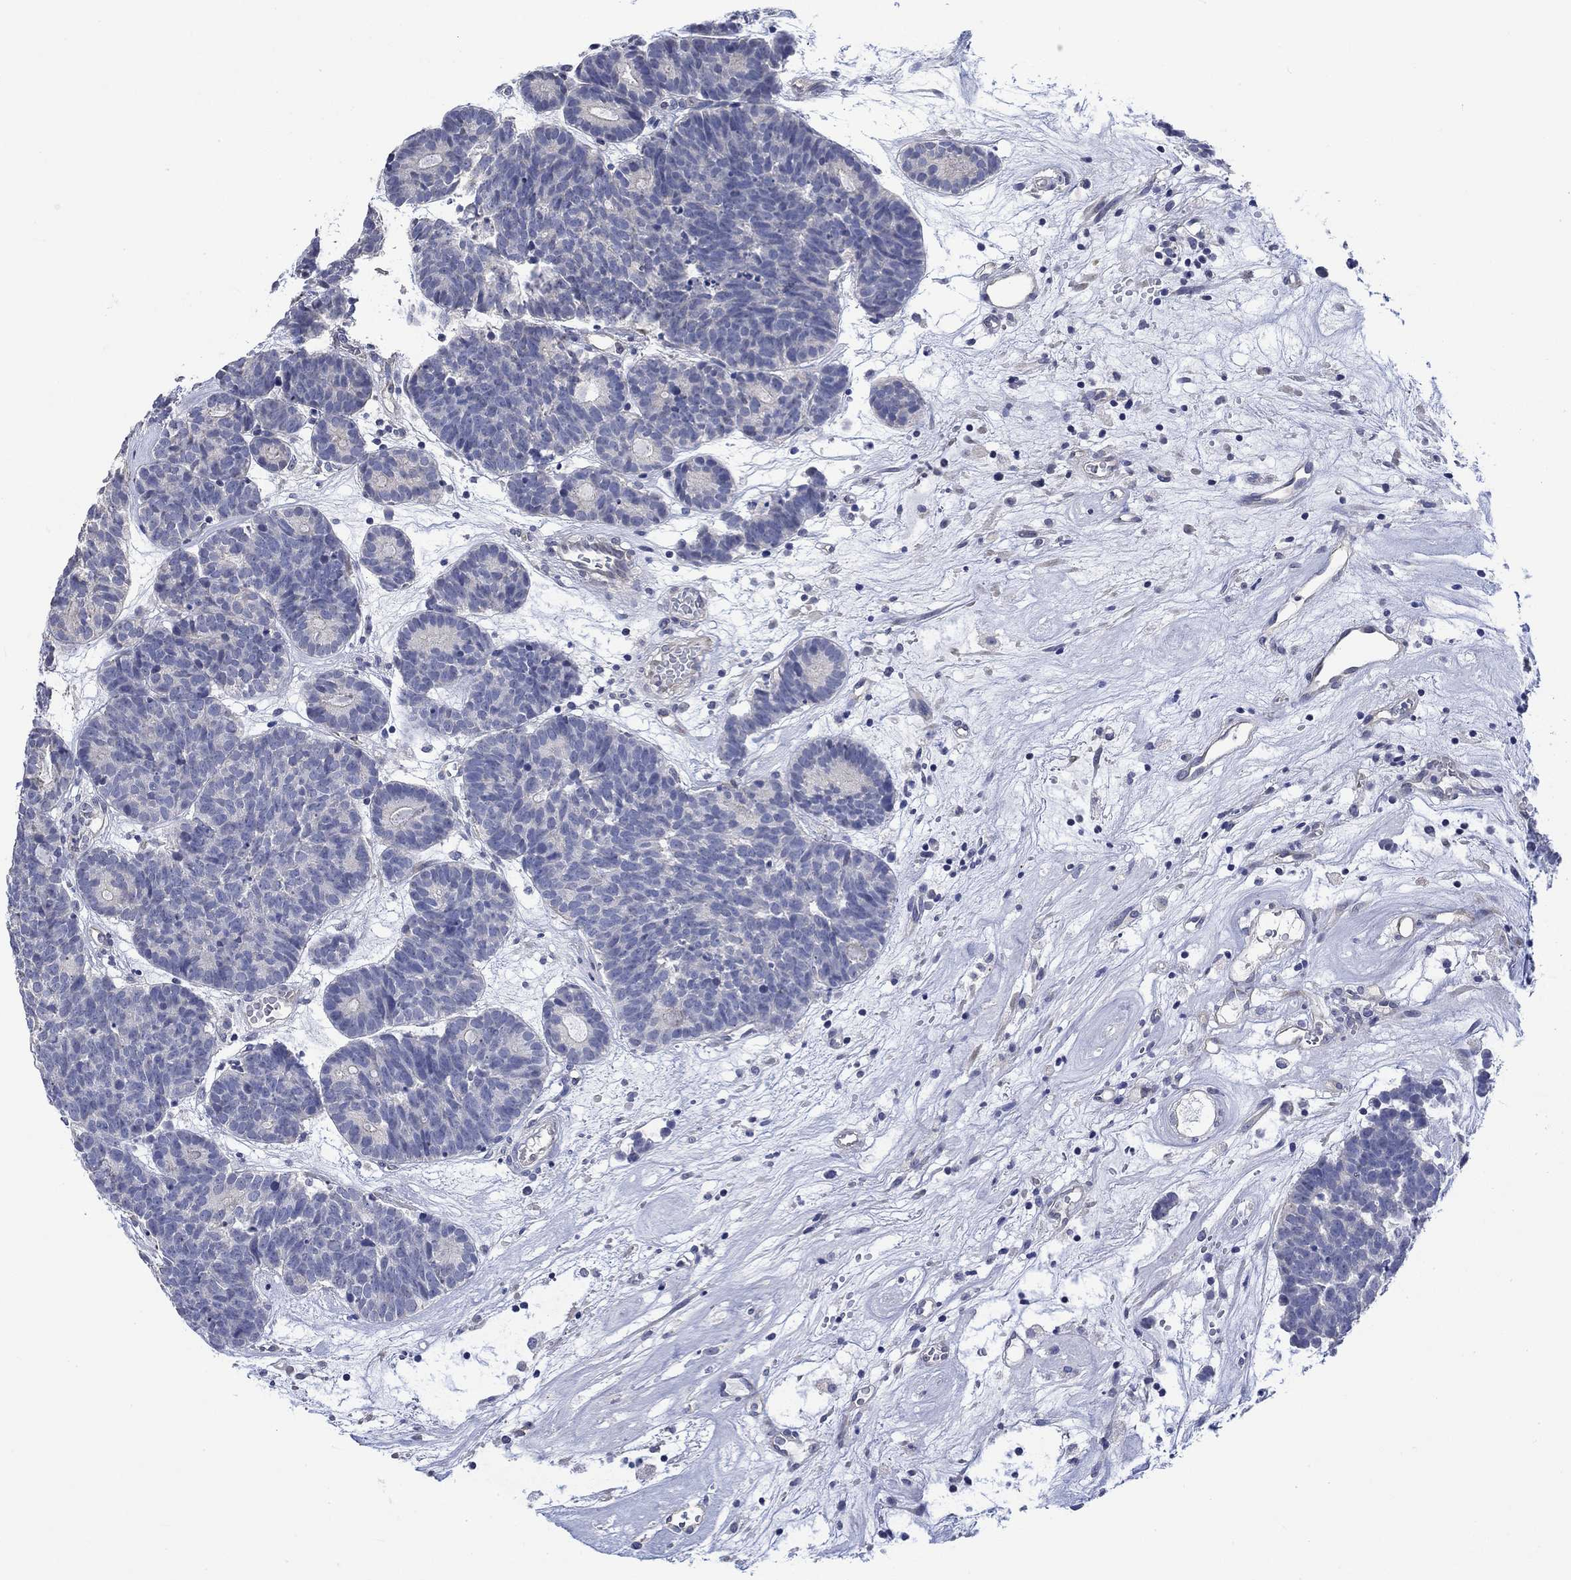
{"staining": {"intensity": "negative", "quantity": "none", "location": "none"}, "tissue": "head and neck cancer", "cell_type": "Tumor cells", "image_type": "cancer", "snomed": [{"axis": "morphology", "description": "Adenocarcinoma, NOS"}, {"axis": "topography", "description": "Head-Neck"}], "caption": "DAB (3,3'-diaminobenzidine) immunohistochemical staining of head and neck adenocarcinoma displays no significant positivity in tumor cells. Nuclei are stained in blue.", "gene": "AGRP", "patient": {"sex": "female", "age": 81}}